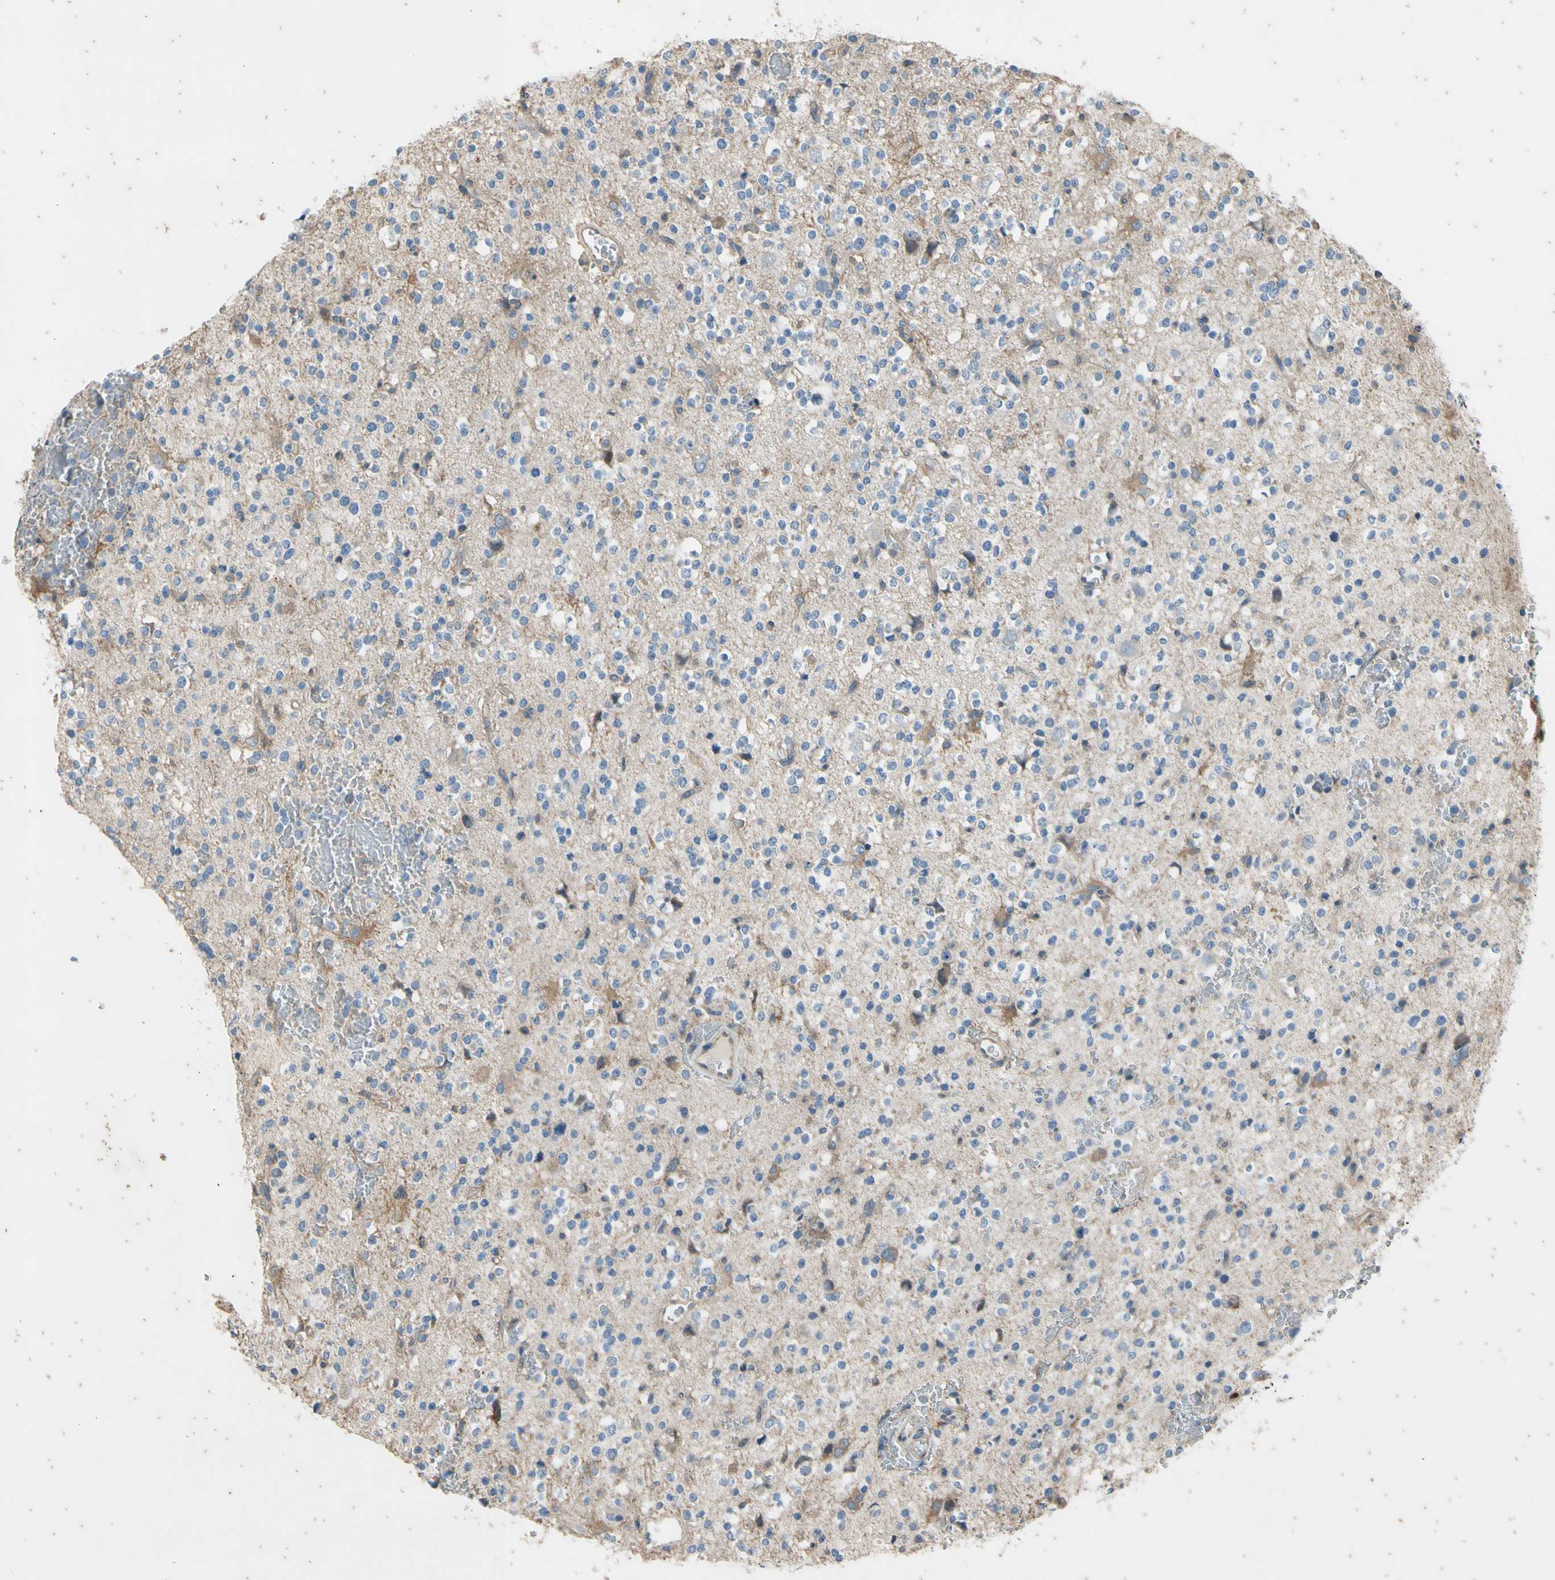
{"staining": {"intensity": "negative", "quantity": "none", "location": "none"}, "tissue": "glioma", "cell_type": "Tumor cells", "image_type": "cancer", "snomed": [{"axis": "morphology", "description": "Glioma, malignant, High grade"}, {"axis": "topography", "description": "Brain"}], "caption": "Immunohistochemical staining of human high-grade glioma (malignant) reveals no significant positivity in tumor cells.", "gene": "TBX21", "patient": {"sex": "male", "age": 47}}